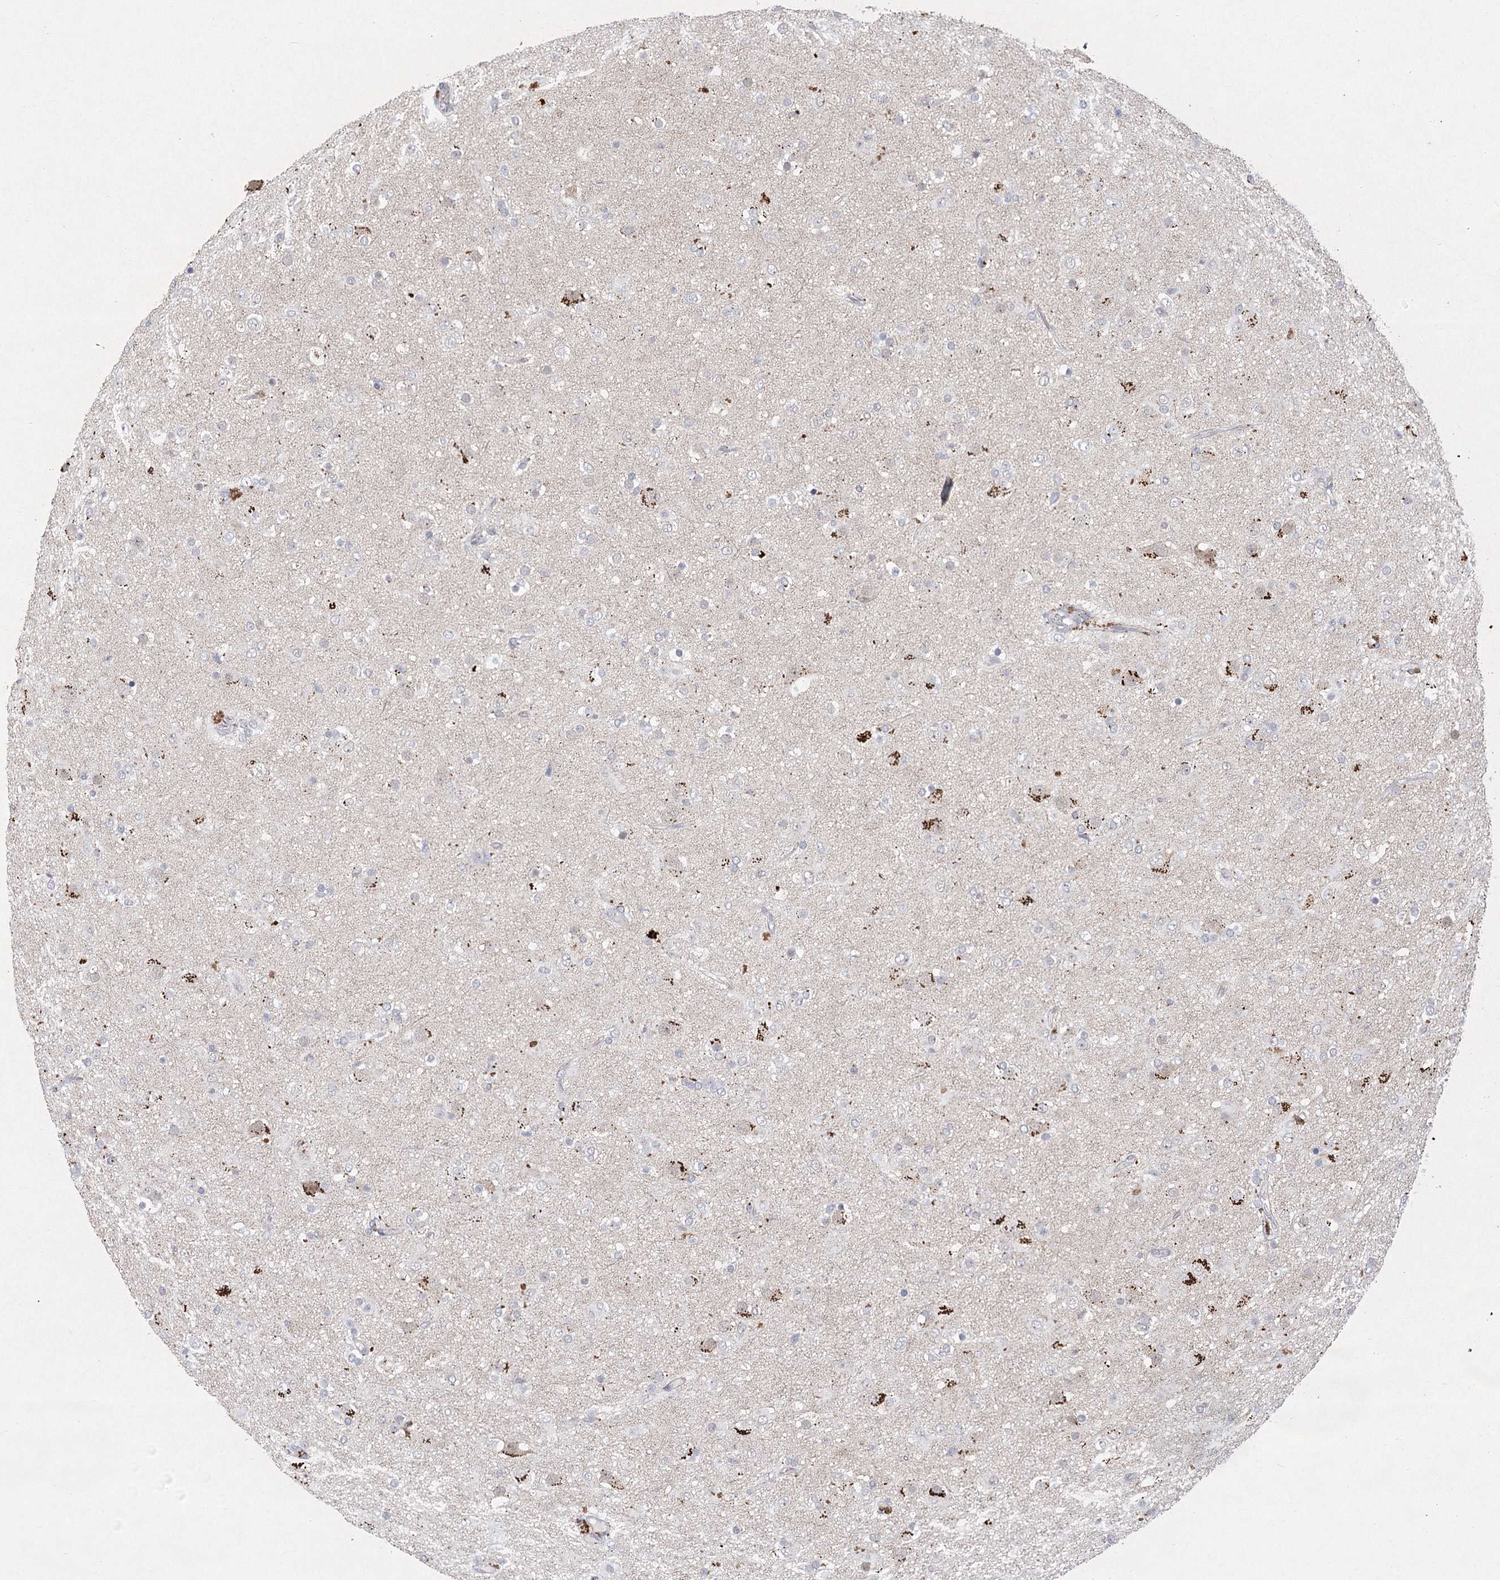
{"staining": {"intensity": "moderate", "quantity": "<25%", "location": "cytoplasmic/membranous"}, "tissue": "glioma", "cell_type": "Tumor cells", "image_type": "cancer", "snomed": [{"axis": "morphology", "description": "Glioma, malignant, Low grade"}, {"axis": "topography", "description": "Brain"}], "caption": "Protein staining shows moderate cytoplasmic/membranous positivity in about <25% of tumor cells in glioma.", "gene": "CIB4", "patient": {"sex": "male", "age": 65}}